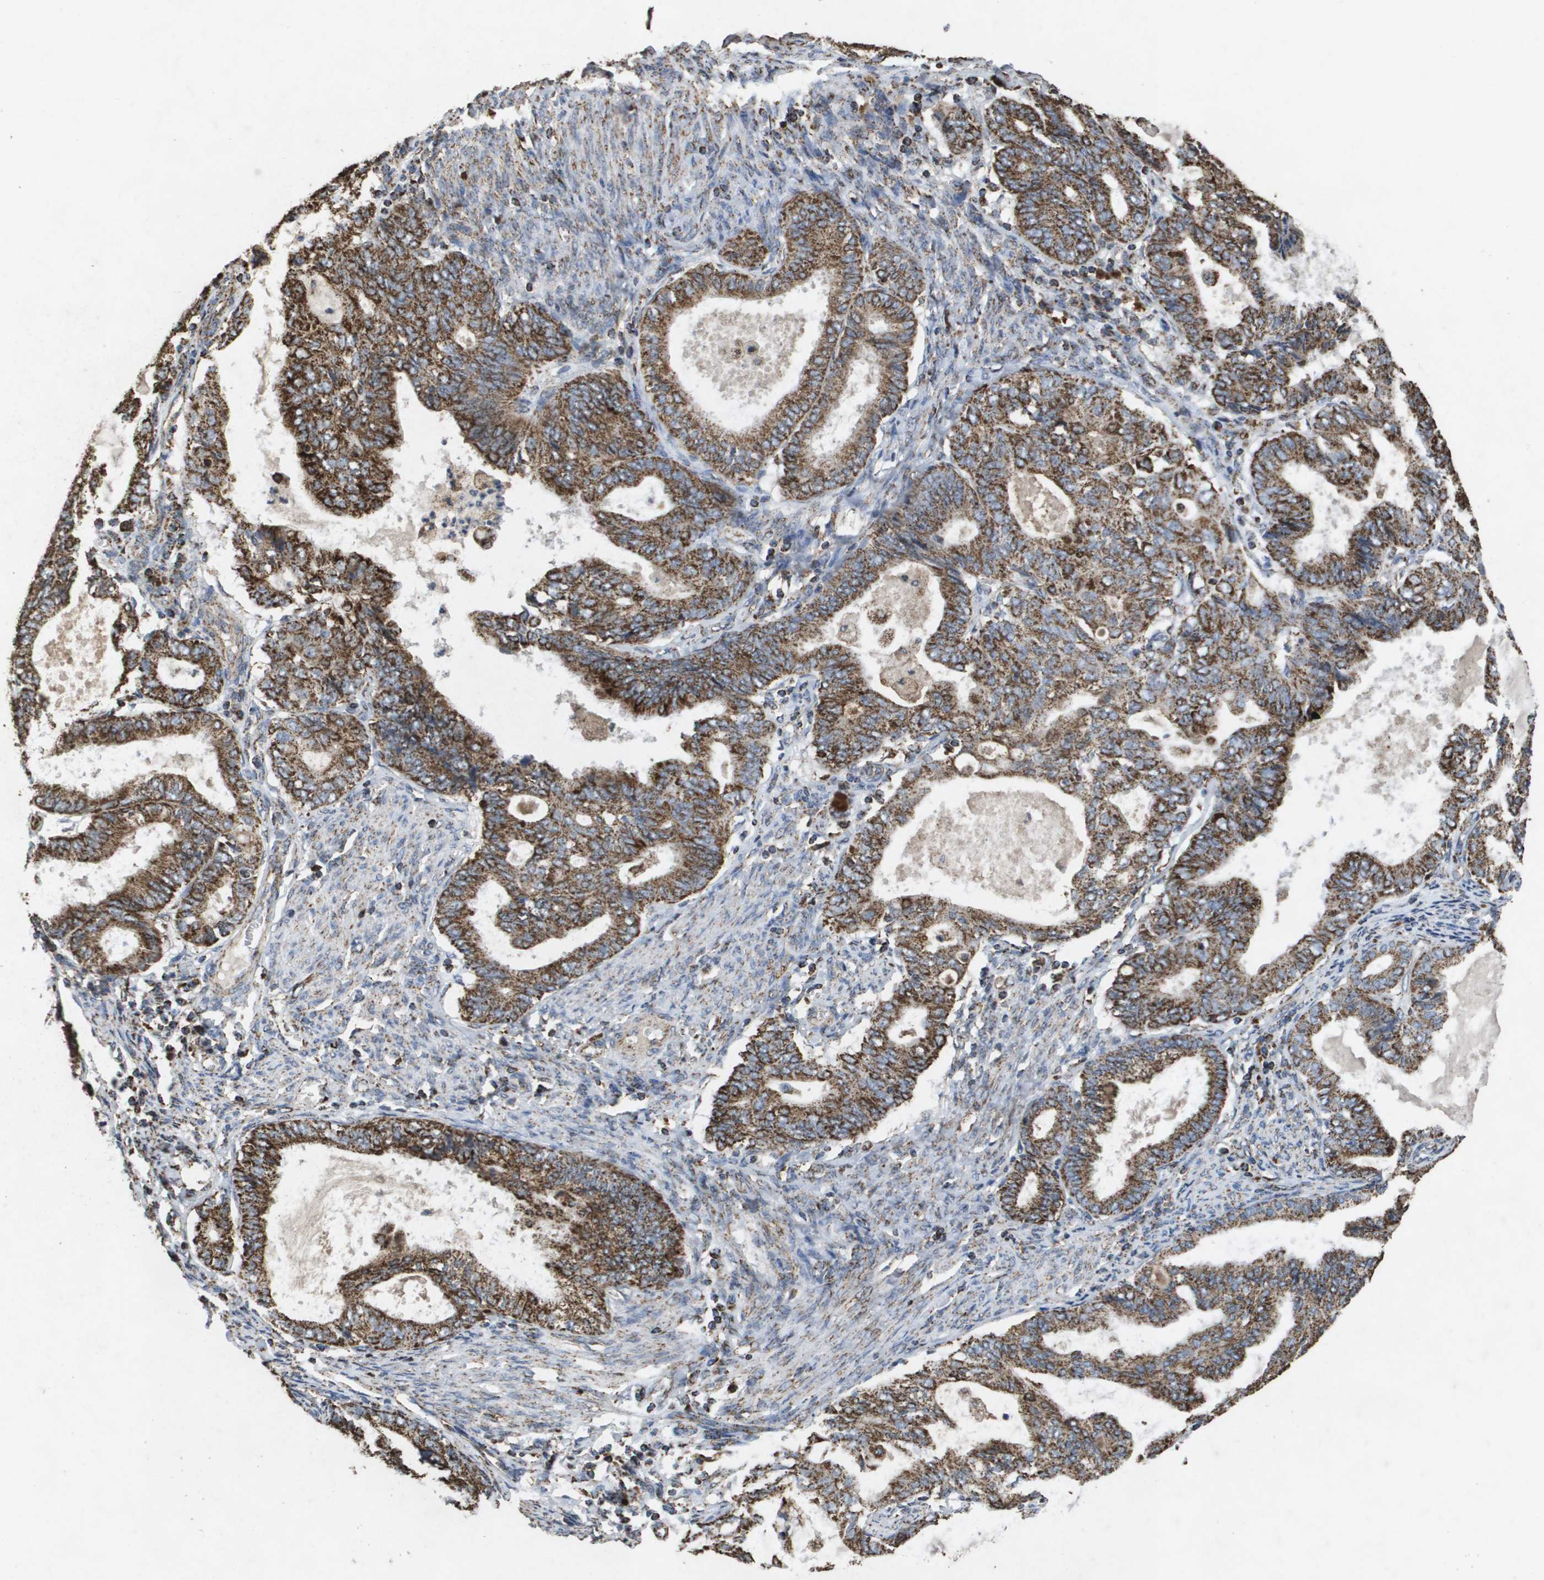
{"staining": {"intensity": "strong", "quantity": ">75%", "location": "cytoplasmic/membranous"}, "tissue": "endometrial cancer", "cell_type": "Tumor cells", "image_type": "cancer", "snomed": [{"axis": "morphology", "description": "Adenocarcinoma, NOS"}, {"axis": "topography", "description": "Endometrium"}], "caption": "Immunohistochemical staining of human endometrial cancer reveals strong cytoplasmic/membranous protein expression in approximately >75% of tumor cells. The protein is shown in brown color, while the nuclei are stained blue.", "gene": "HSPE1", "patient": {"sex": "female", "age": 86}}